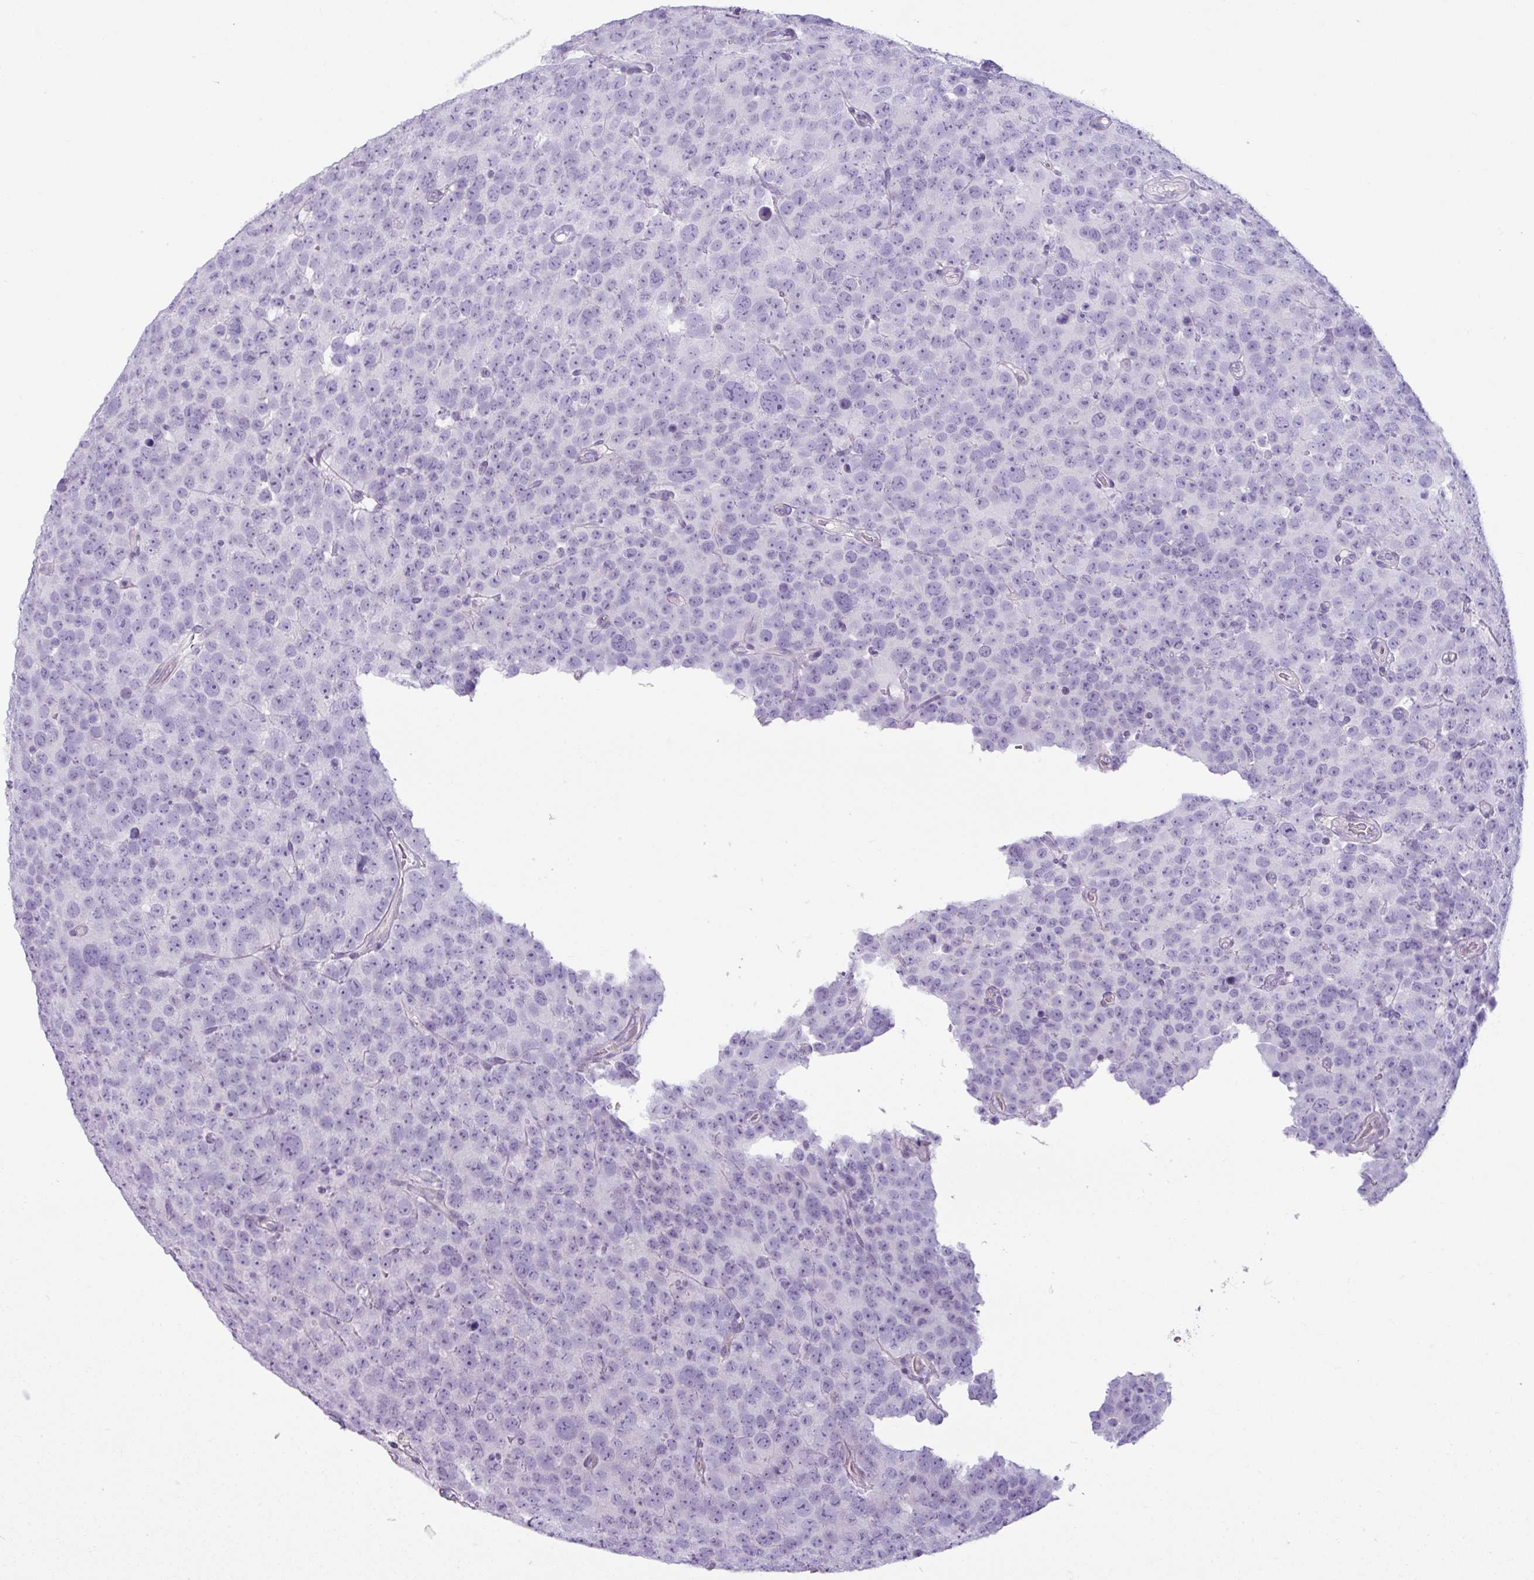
{"staining": {"intensity": "negative", "quantity": "none", "location": "none"}, "tissue": "testis cancer", "cell_type": "Tumor cells", "image_type": "cancer", "snomed": [{"axis": "morphology", "description": "Seminoma, NOS"}, {"axis": "topography", "description": "Testis"}], "caption": "Testis cancer (seminoma) stained for a protein using immunohistochemistry (IHC) reveals no staining tumor cells.", "gene": "STAT5A", "patient": {"sex": "male", "age": 71}}